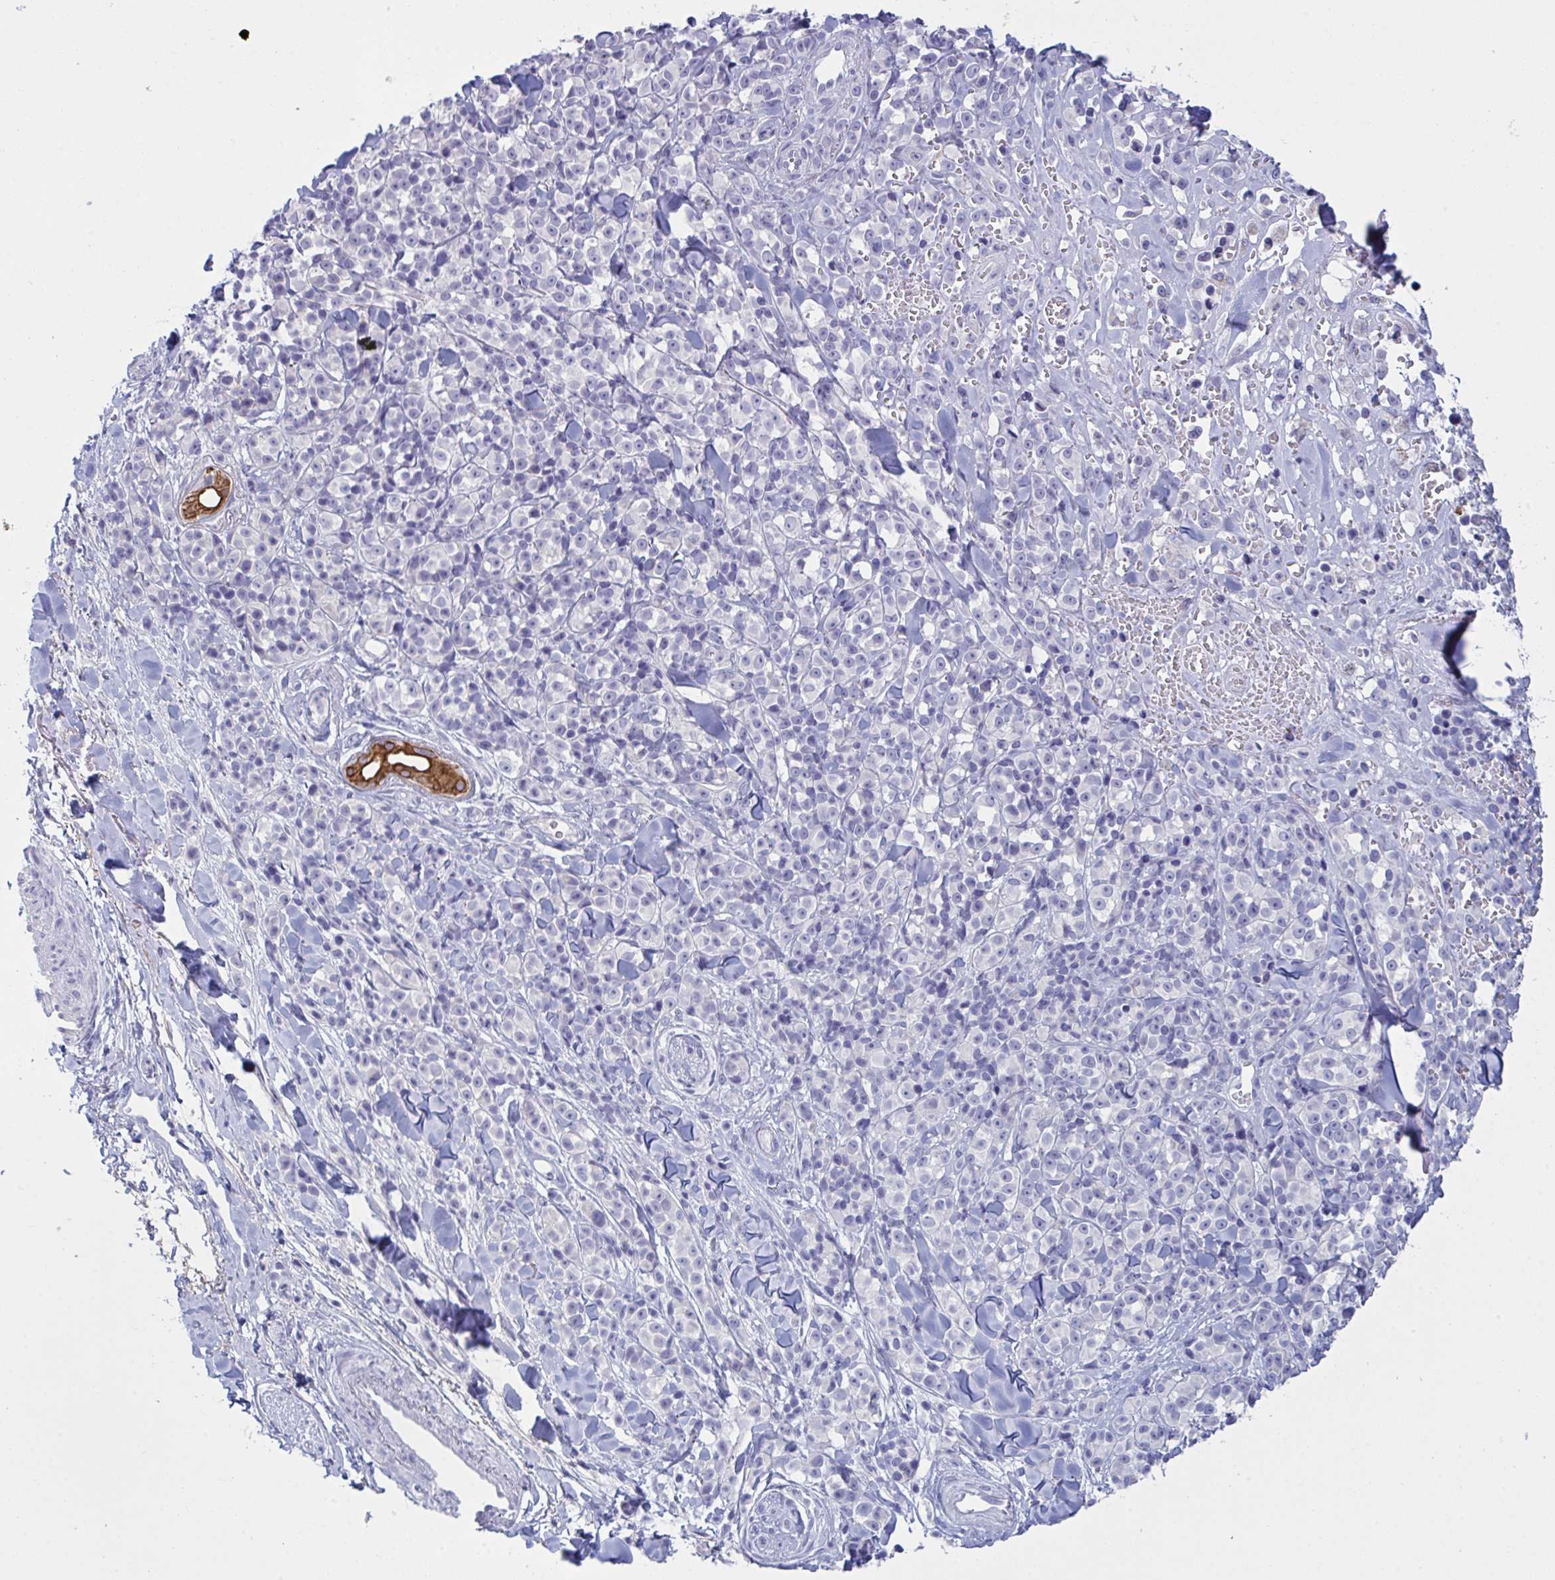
{"staining": {"intensity": "negative", "quantity": "none", "location": "none"}, "tissue": "melanoma", "cell_type": "Tumor cells", "image_type": "cancer", "snomed": [{"axis": "morphology", "description": "Malignant melanoma, NOS"}, {"axis": "topography", "description": "Skin"}], "caption": "The immunohistochemistry (IHC) histopathology image has no significant expression in tumor cells of melanoma tissue.", "gene": "TENT5D", "patient": {"sex": "male", "age": 85}}